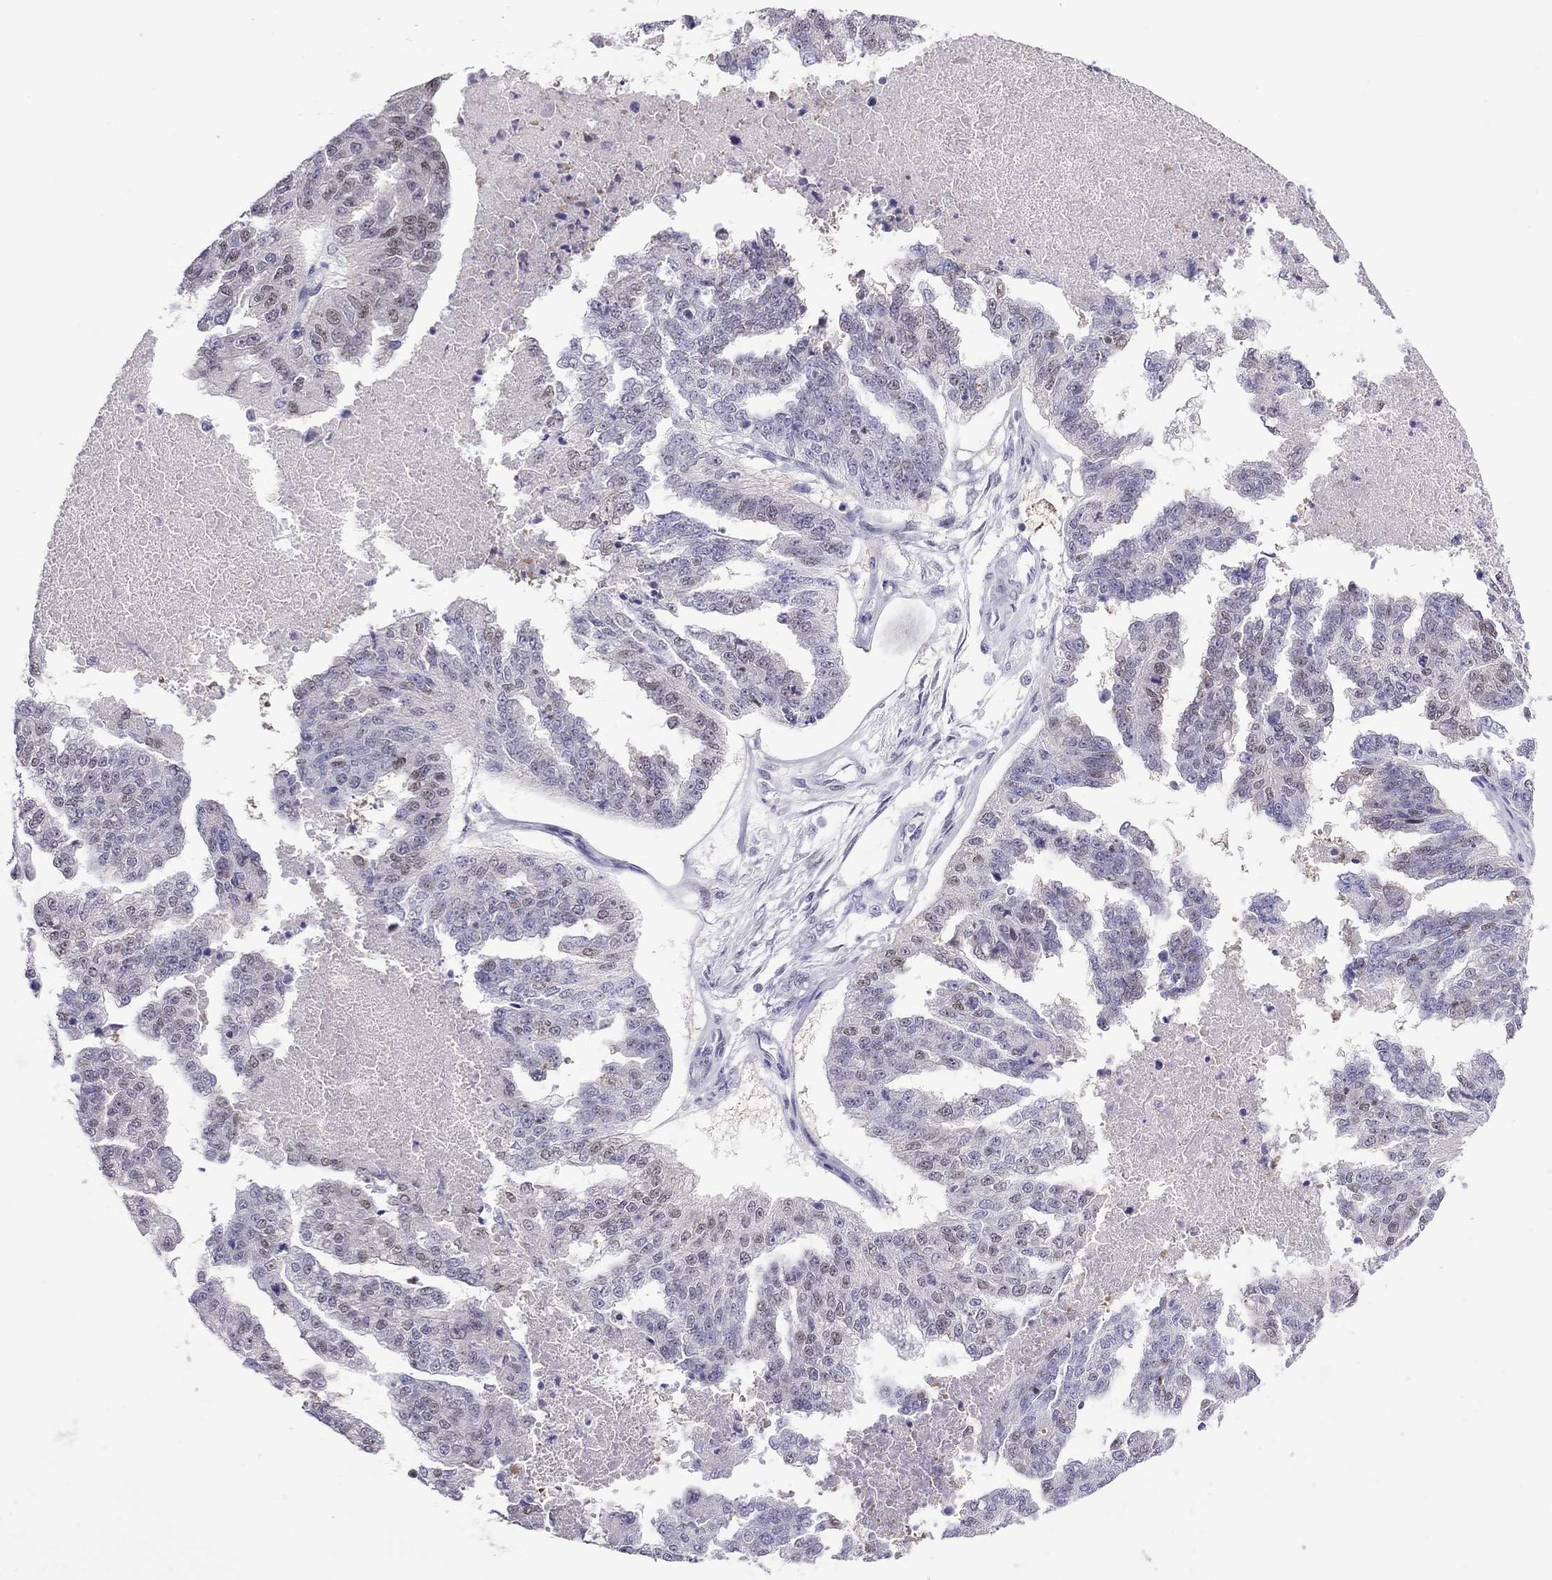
{"staining": {"intensity": "weak", "quantity": "<25%", "location": "nuclear"}, "tissue": "ovarian cancer", "cell_type": "Tumor cells", "image_type": "cancer", "snomed": [{"axis": "morphology", "description": "Cystadenocarcinoma, serous, NOS"}, {"axis": "topography", "description": "Ovary"}], "caption": "IHC image of neoplastic tissue: ovarian serous cystadenocarcinoma stained with DAB displays no significant protein expression in tumor cells. (Stains: DAB (3,3'-diaminobenzidine) IHC with hematoxylin counter stain, Microscopy: brightfield microscopy at high magnification).", "gene": "CHRNB3", "patient": {"sex": "female", "age": 58}}